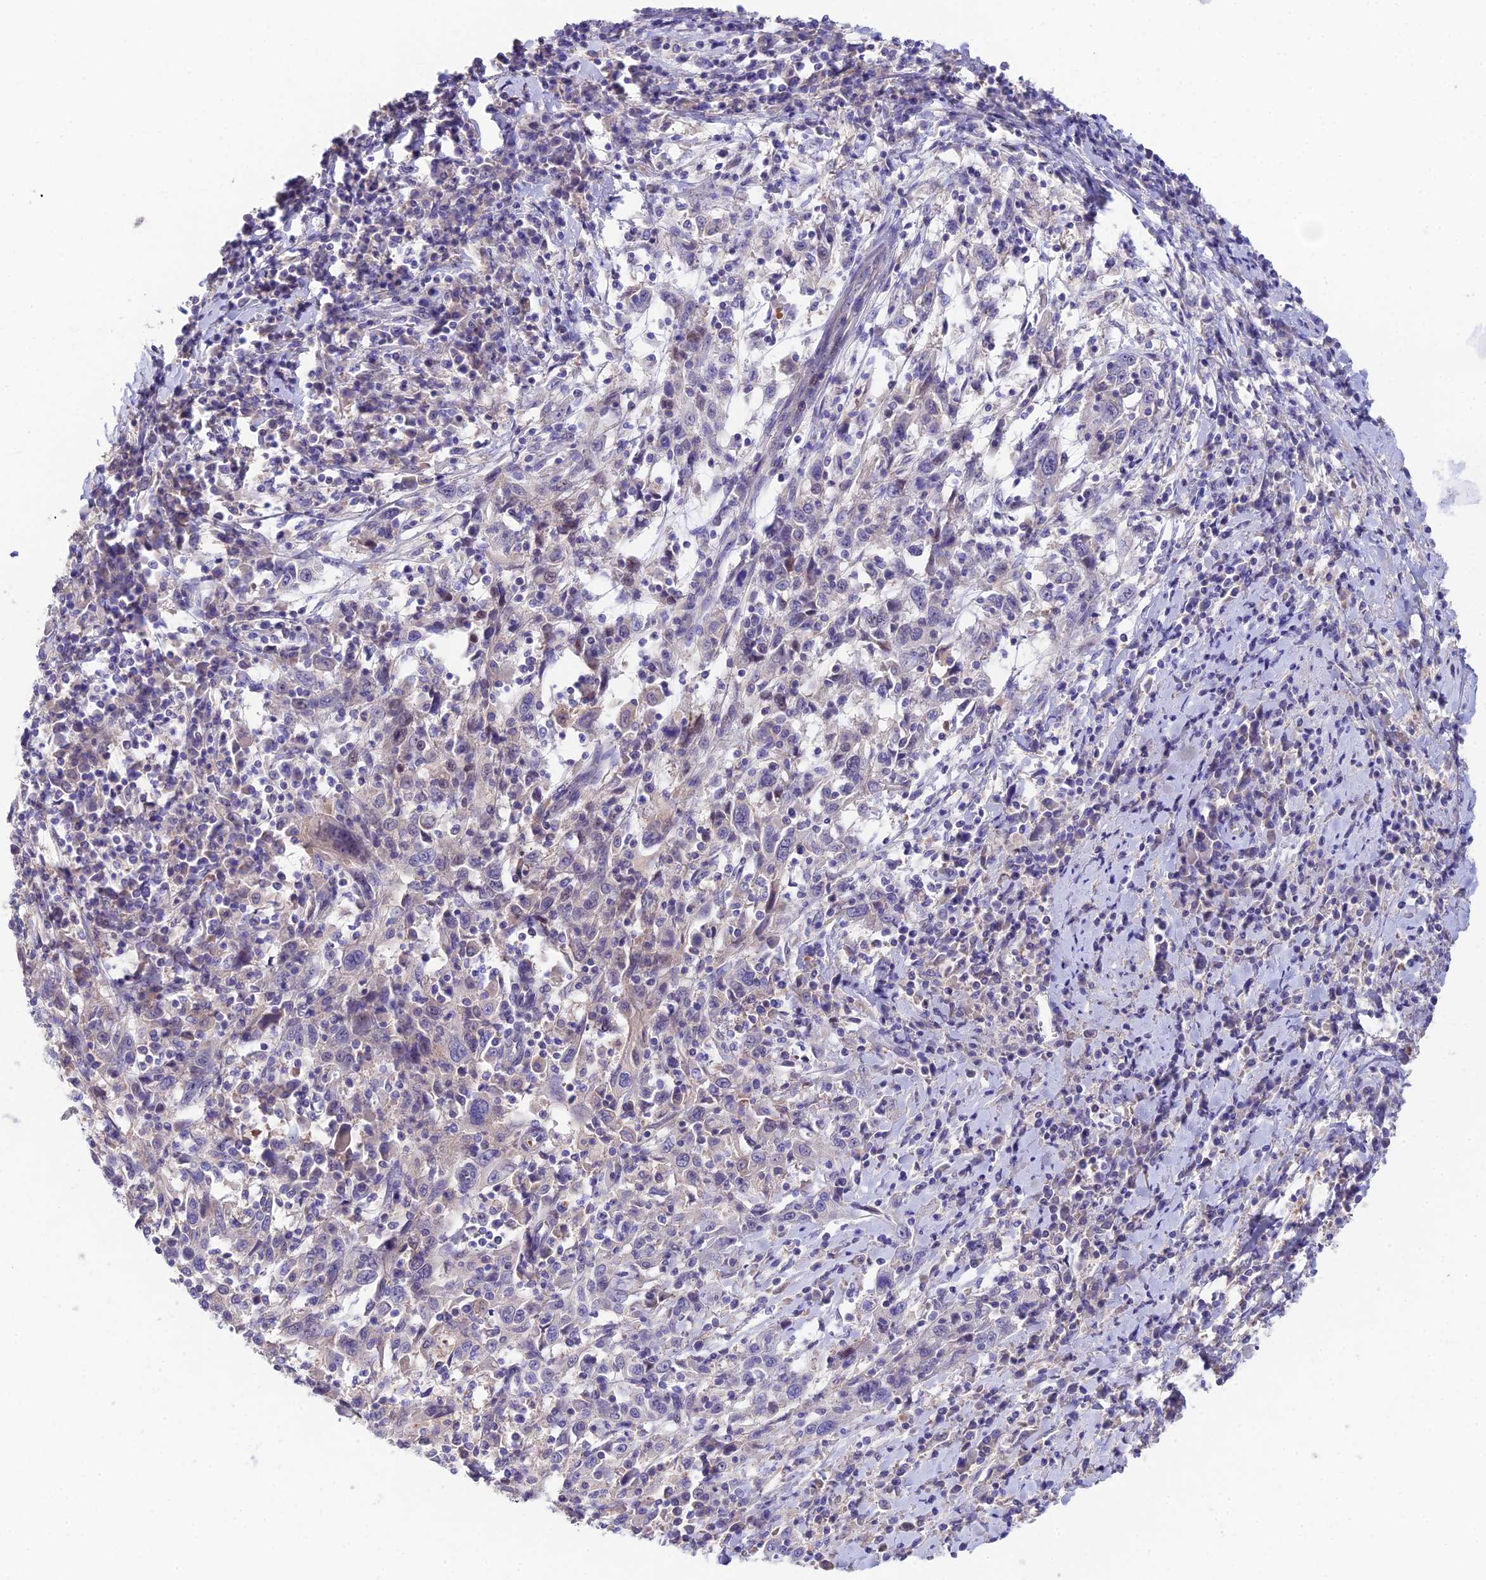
{"staining": {"intensity": "negative", "quantity": "none", "location": "none"}, "tissue": "cervical cancer", "cell_type": "Tumor cells", "image_type": "cancer", "snomed": [{"axis": "morphology", "description": "Squamous cell carcinoma, NOS"}, {"axis": "topography", "description": "Cervix"}], "caption": "IHC of squamous cell carcinoma (cervical) displays no staining in tumor cells.", "gene": "DUSP29", "patient": {"sex": "female", "age": 46}}